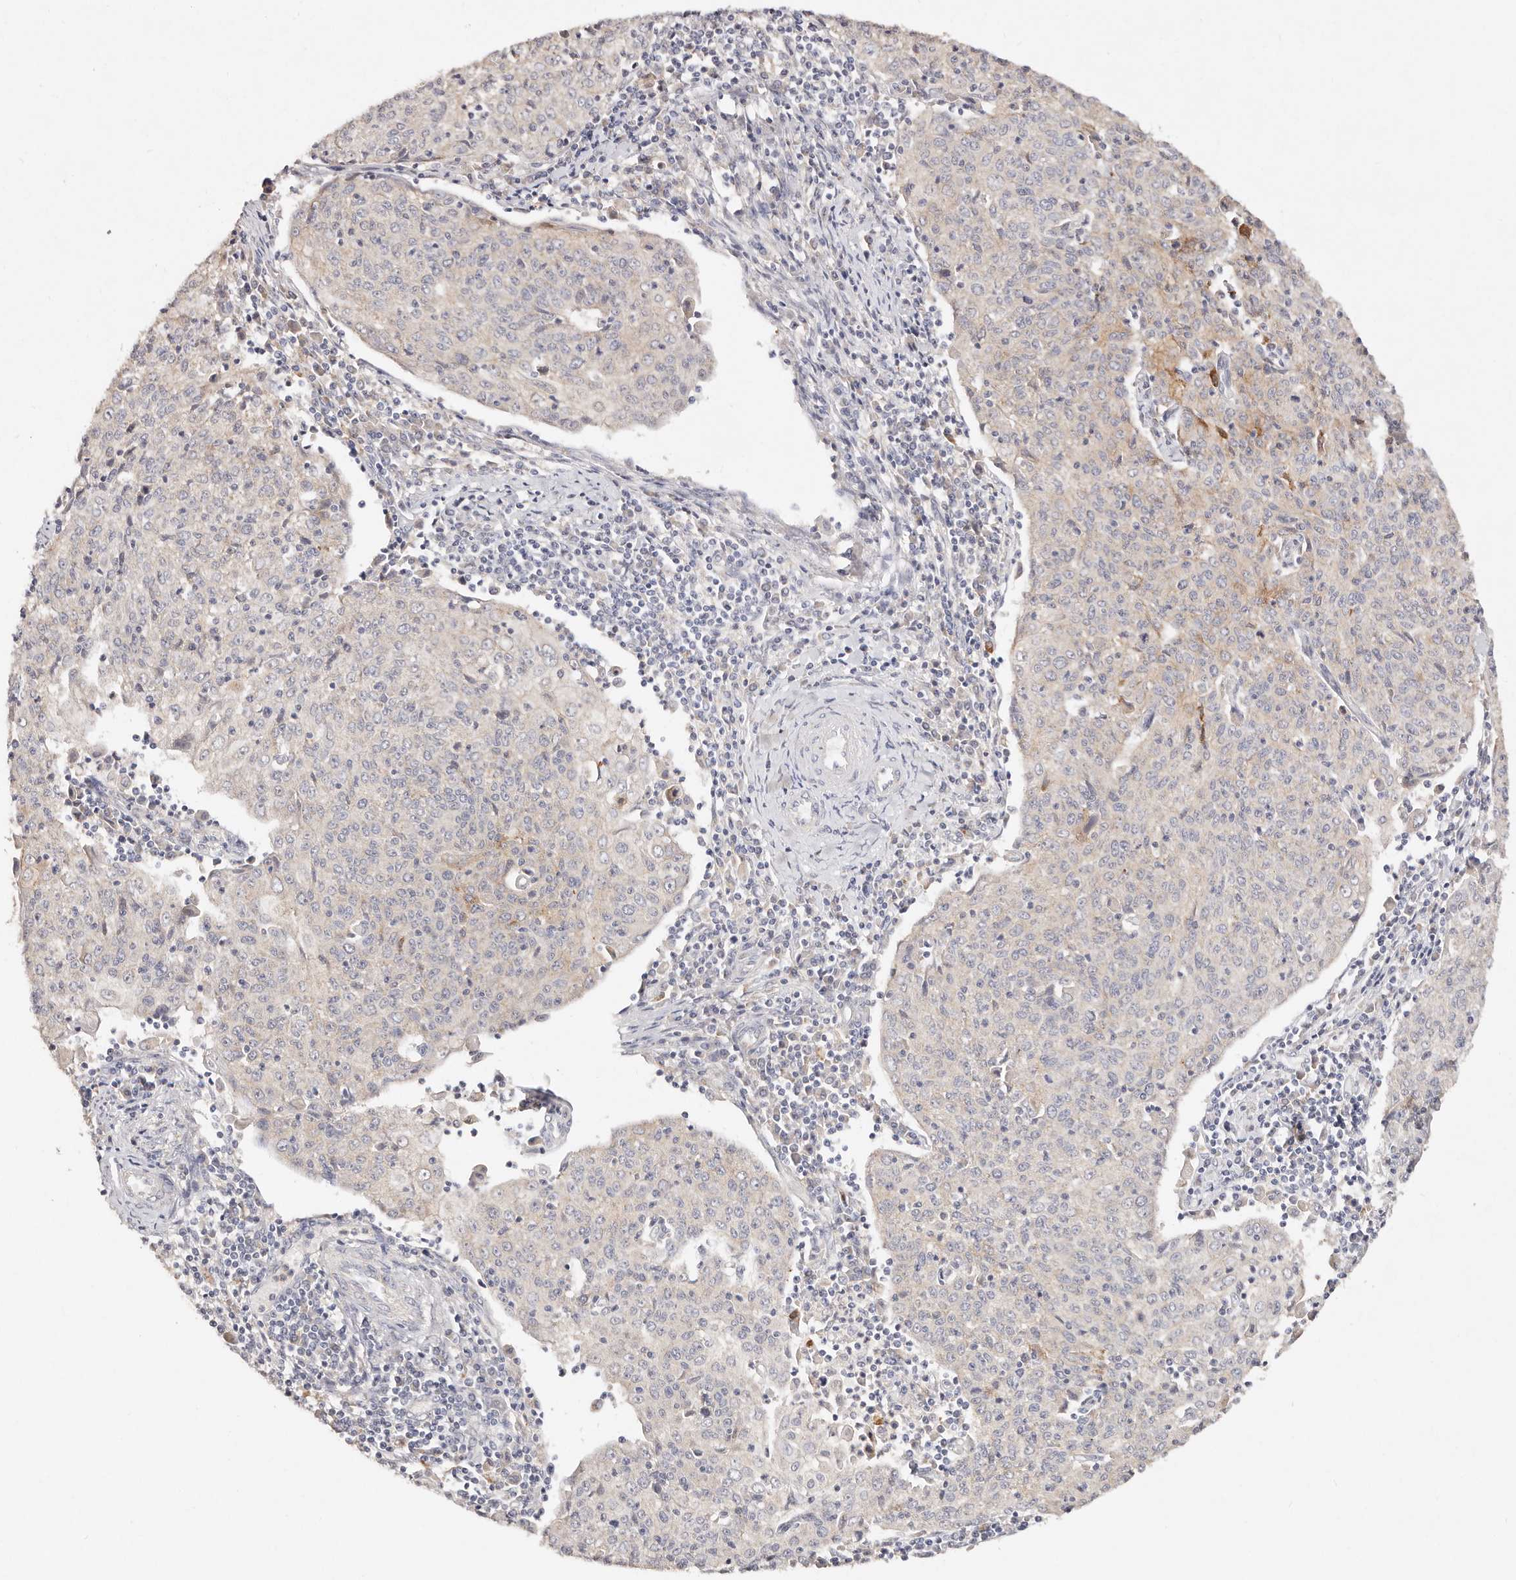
{"staining": {"intensity": "negative", "quantity": "none", "location": "none"}, "tissue": "cervical cancer", "cell_type": "Tumor cells", "image_type": "cancer", "snomed": [{"axis": "morphology", "description": "Squamous cell carcinoma, NOS"}, {"axis": "topography", "description": "Cervix"}], "caption": "This is an IHC photomicrograph of cervical cancer. There is no expression in tumor cells.", "gene": "VIPAS39", "patient": {"sex": "female", "age": 48}}